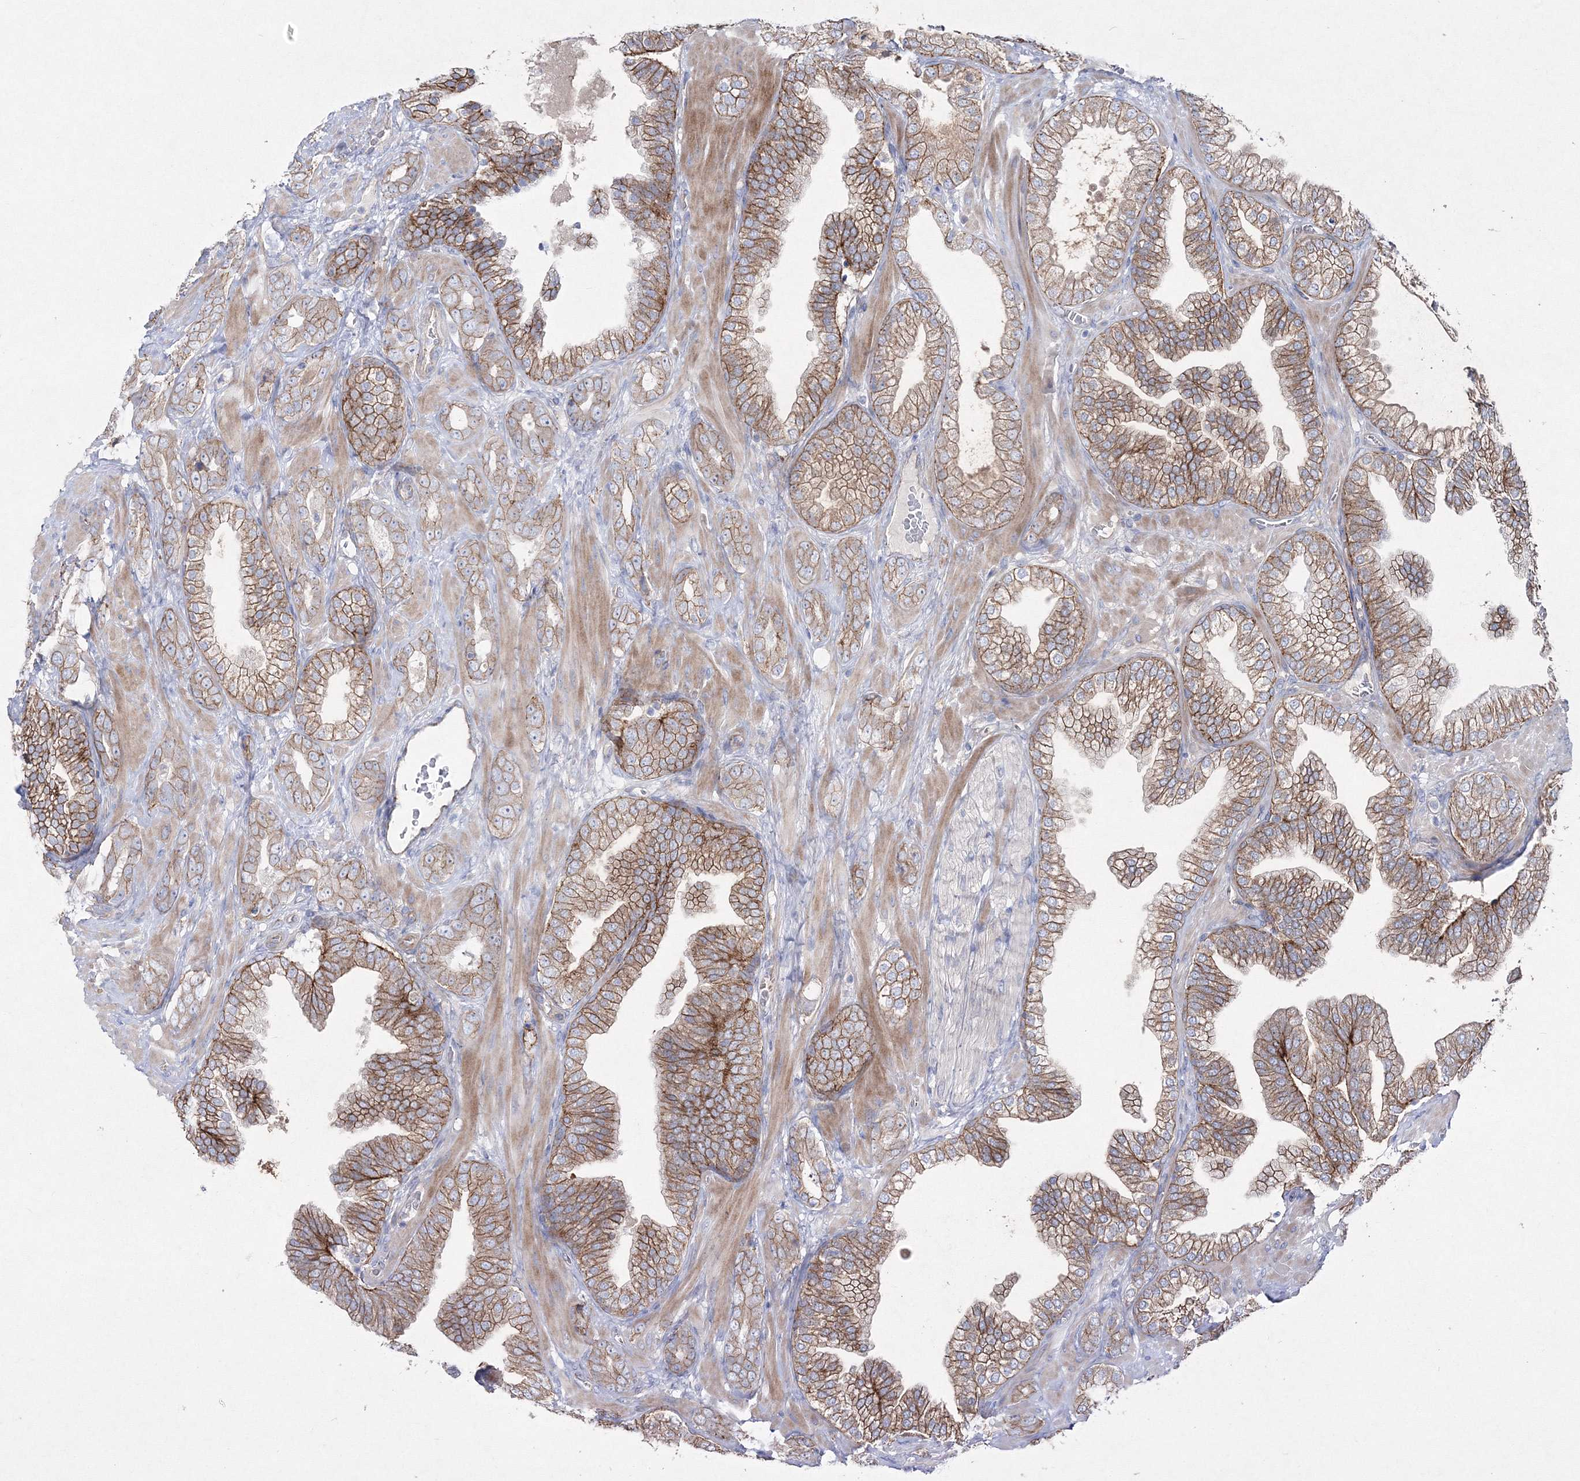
{"staining": {"intensity": "moderate", "quantity": ">75%", "location": "cytoplasmic/membranous"}, "tissue": "prostate cancer", "cell_type": "Tumor cells", "image_type": "cancer", "snomed": [{"axis": "morphology", "description": "Adenocarcinoma, High grade"}, {"axis": "topography", "description": "Prostate"}], "caption": "Immunohistochemical staining of human prostate high-grade adenocarcinoma displays moderate cytoplasmic/membranous protein expression in about >75% of tumor cells.", "gene": "NAA40", "patient": {"sex": "male", "age": 58}}